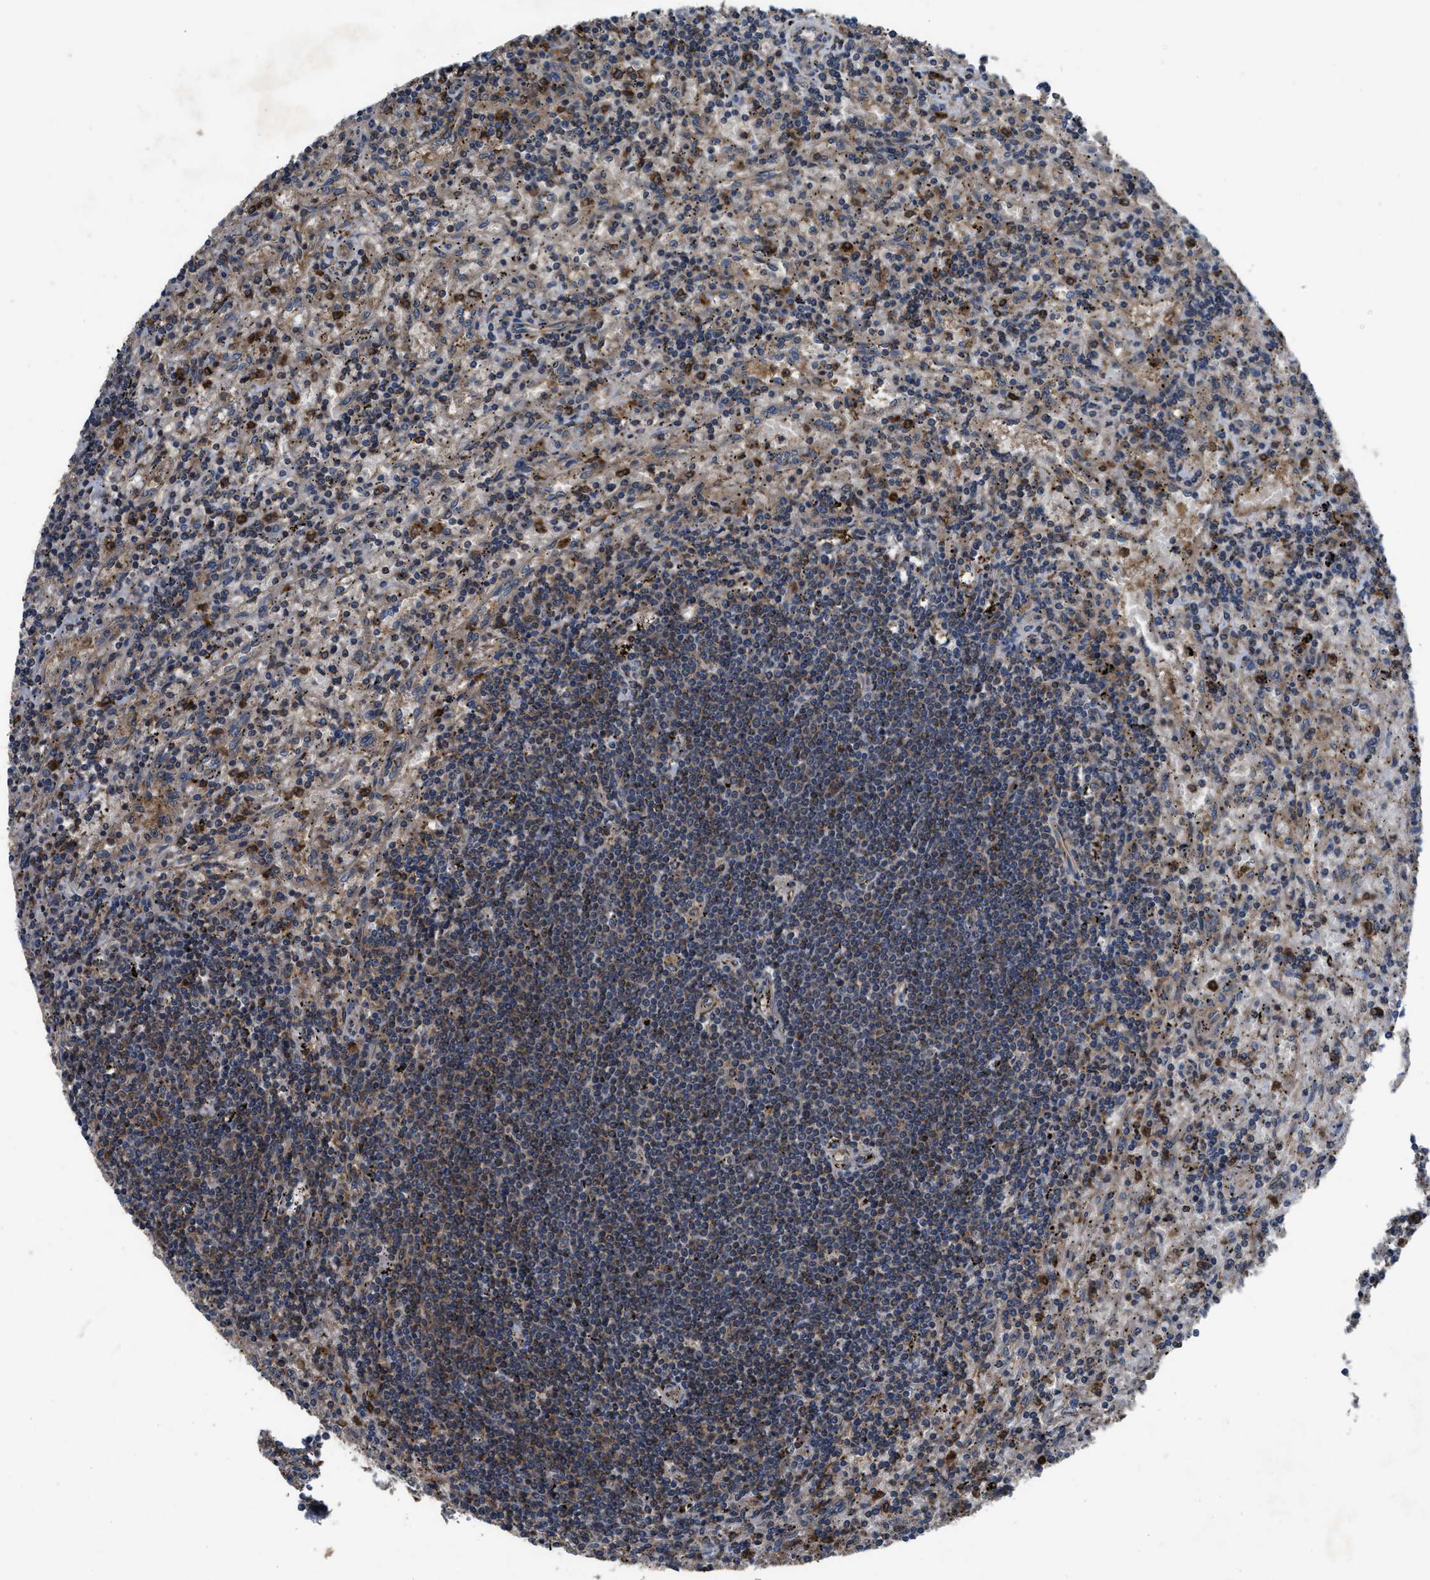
{"staining": {"intensity": "moderate", "quantity": "25%-75%", "location": "cytoplasmic/membranous"}, "tissue": "lymphoma", "cell_type": "Tumor cells", "image_type": "cancer", "snomed": [{"axis": "morphology", "description": "Malignant lymphoma, non-Hodgkin's type, Low grade"}, {"axis": "topography", "description": "Spleen"}], "caption": "Low-grade malignant lymphoma, non-Hodgkin's type stained for a protein (brown) shows moderate cytoplasmic/membranous positive positivity in approximately 25%-75% of tumor cells.", "gene": "USP25", "patient": {"sex": "male", "age": 76}}